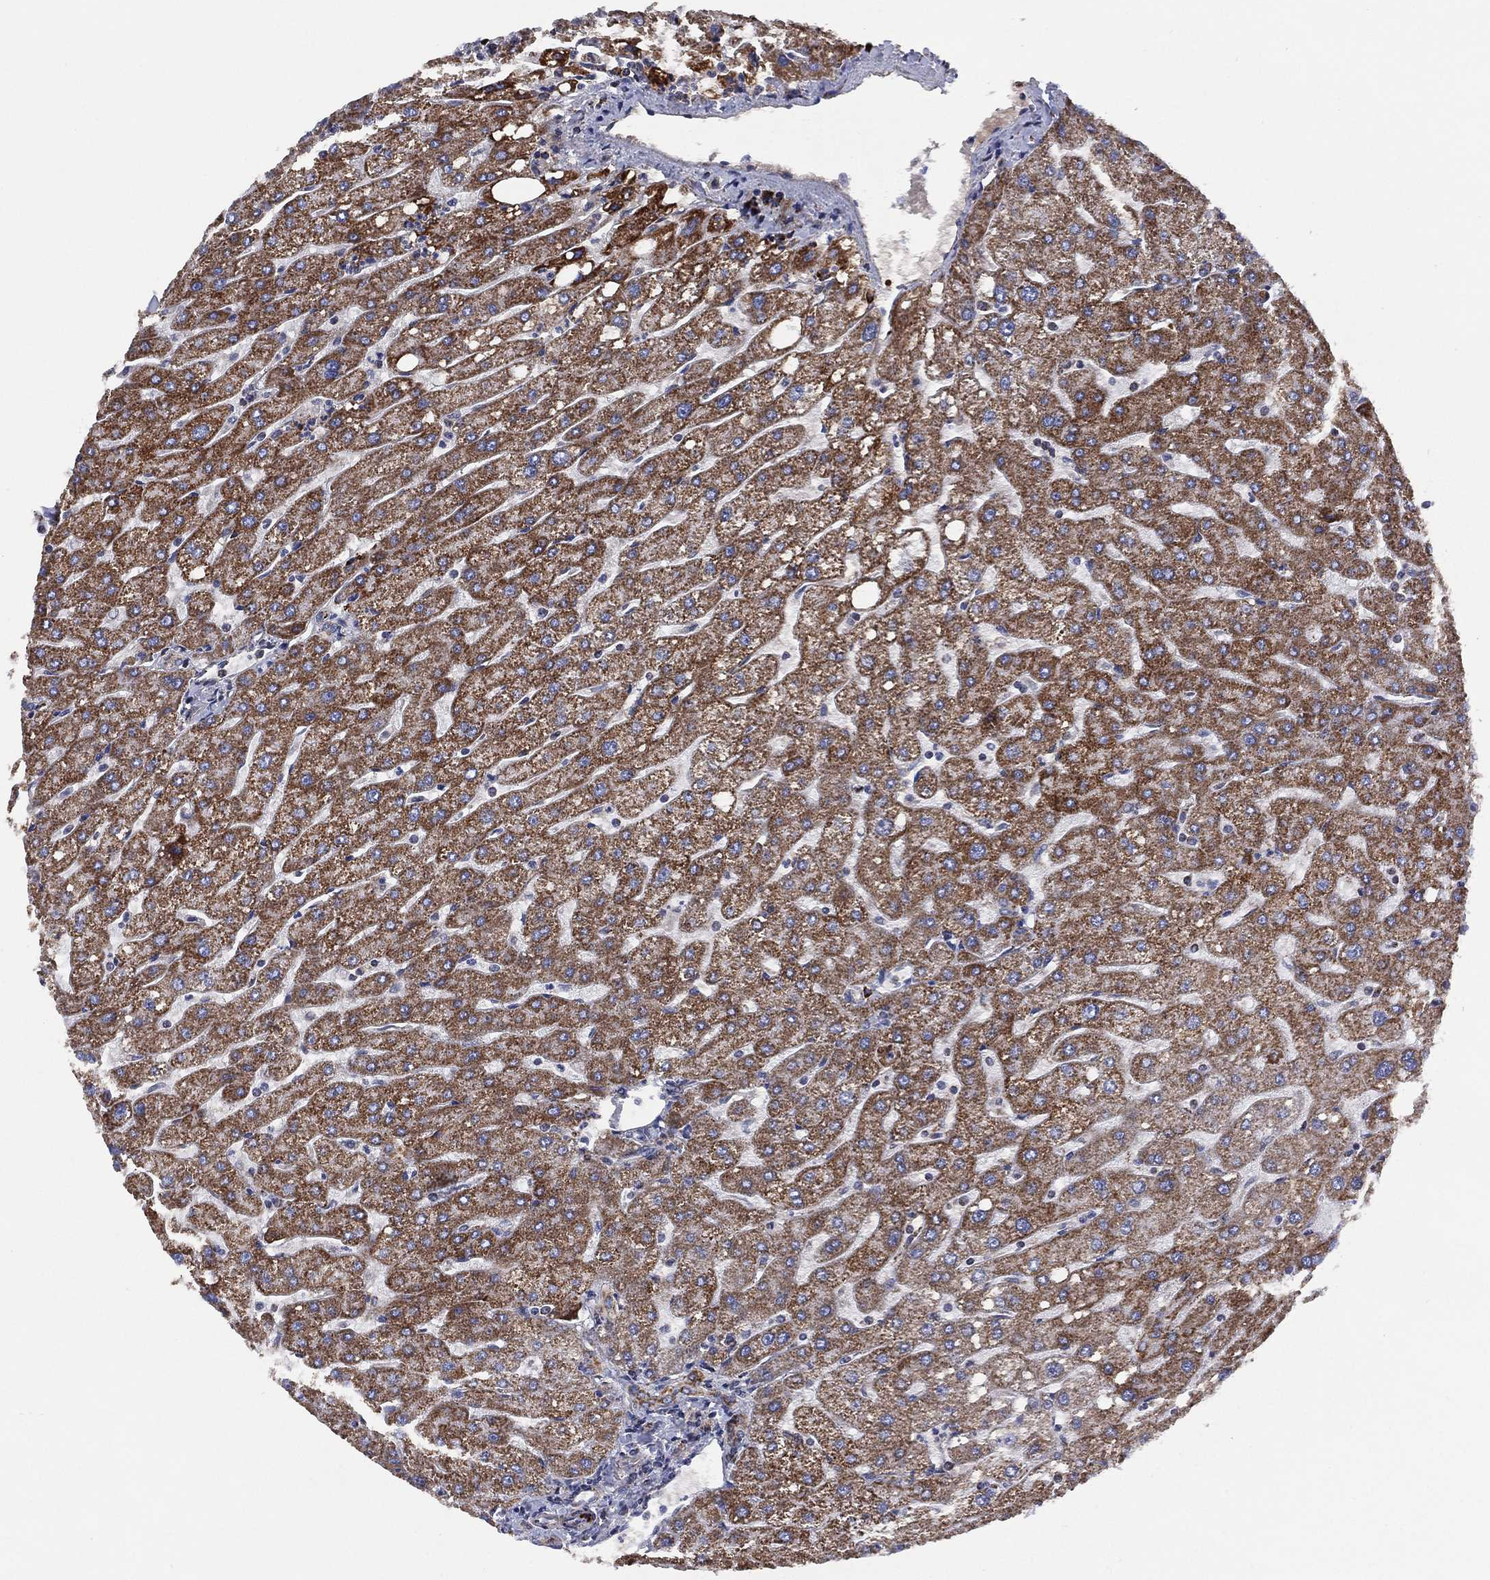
{"staining": {"intensity": "negative", "quantity": "none", "location": "none"}, "tissue": "liver", "cell_type": "Cholangiocytes", "image_type": "normal", "snomed": [{"axis": "morphology", "description": "Normal tissue, NOS"}, {"axis": "topography", "description": "Liver"}], "caption": "IHC of unremarkable human liver displays no expression in cholangiocytes.", "gene": "PPP2R5A", "patient": {"sex": "male", "age": 67}}